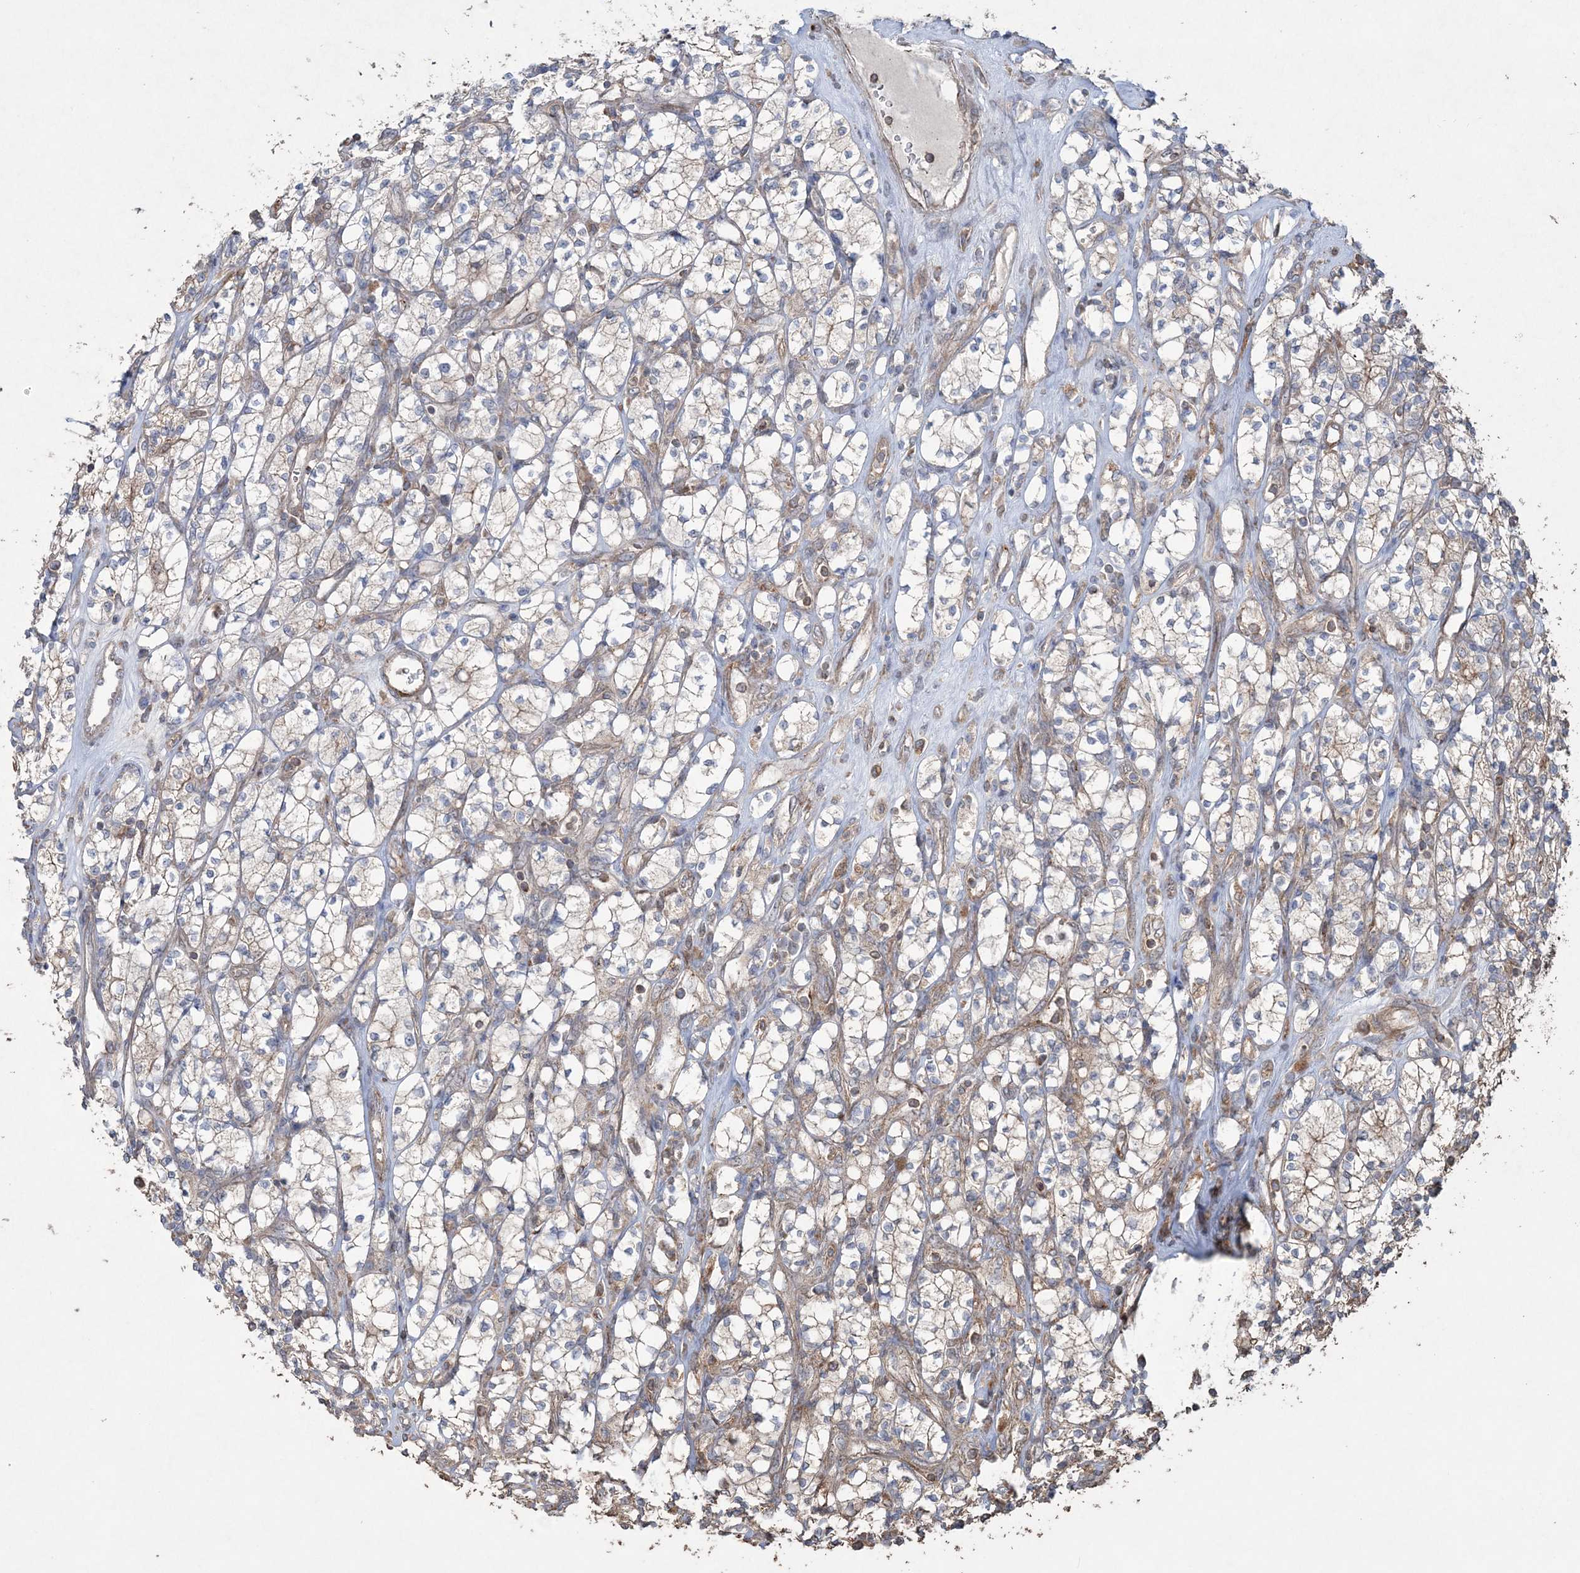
{"staining": {"intensity": "weak", "quantity": "<25%", "location": "cytoplasmic/membranous"}, "tissue": "renal cancer", "cell_type": "Tumor cells", "image_type": "cancer", "snomed": [{"axis": "morphology", "description": "Adenocarcinoma, NOS"}, {"axis": "topography", "description": "Kidney"}], "caption": "An image of renal cancer stained for a protein demonstrates no brown staining in tumor cells.", "gene": "TTC7A", "patient": {"sex": "male", "age": 77}}